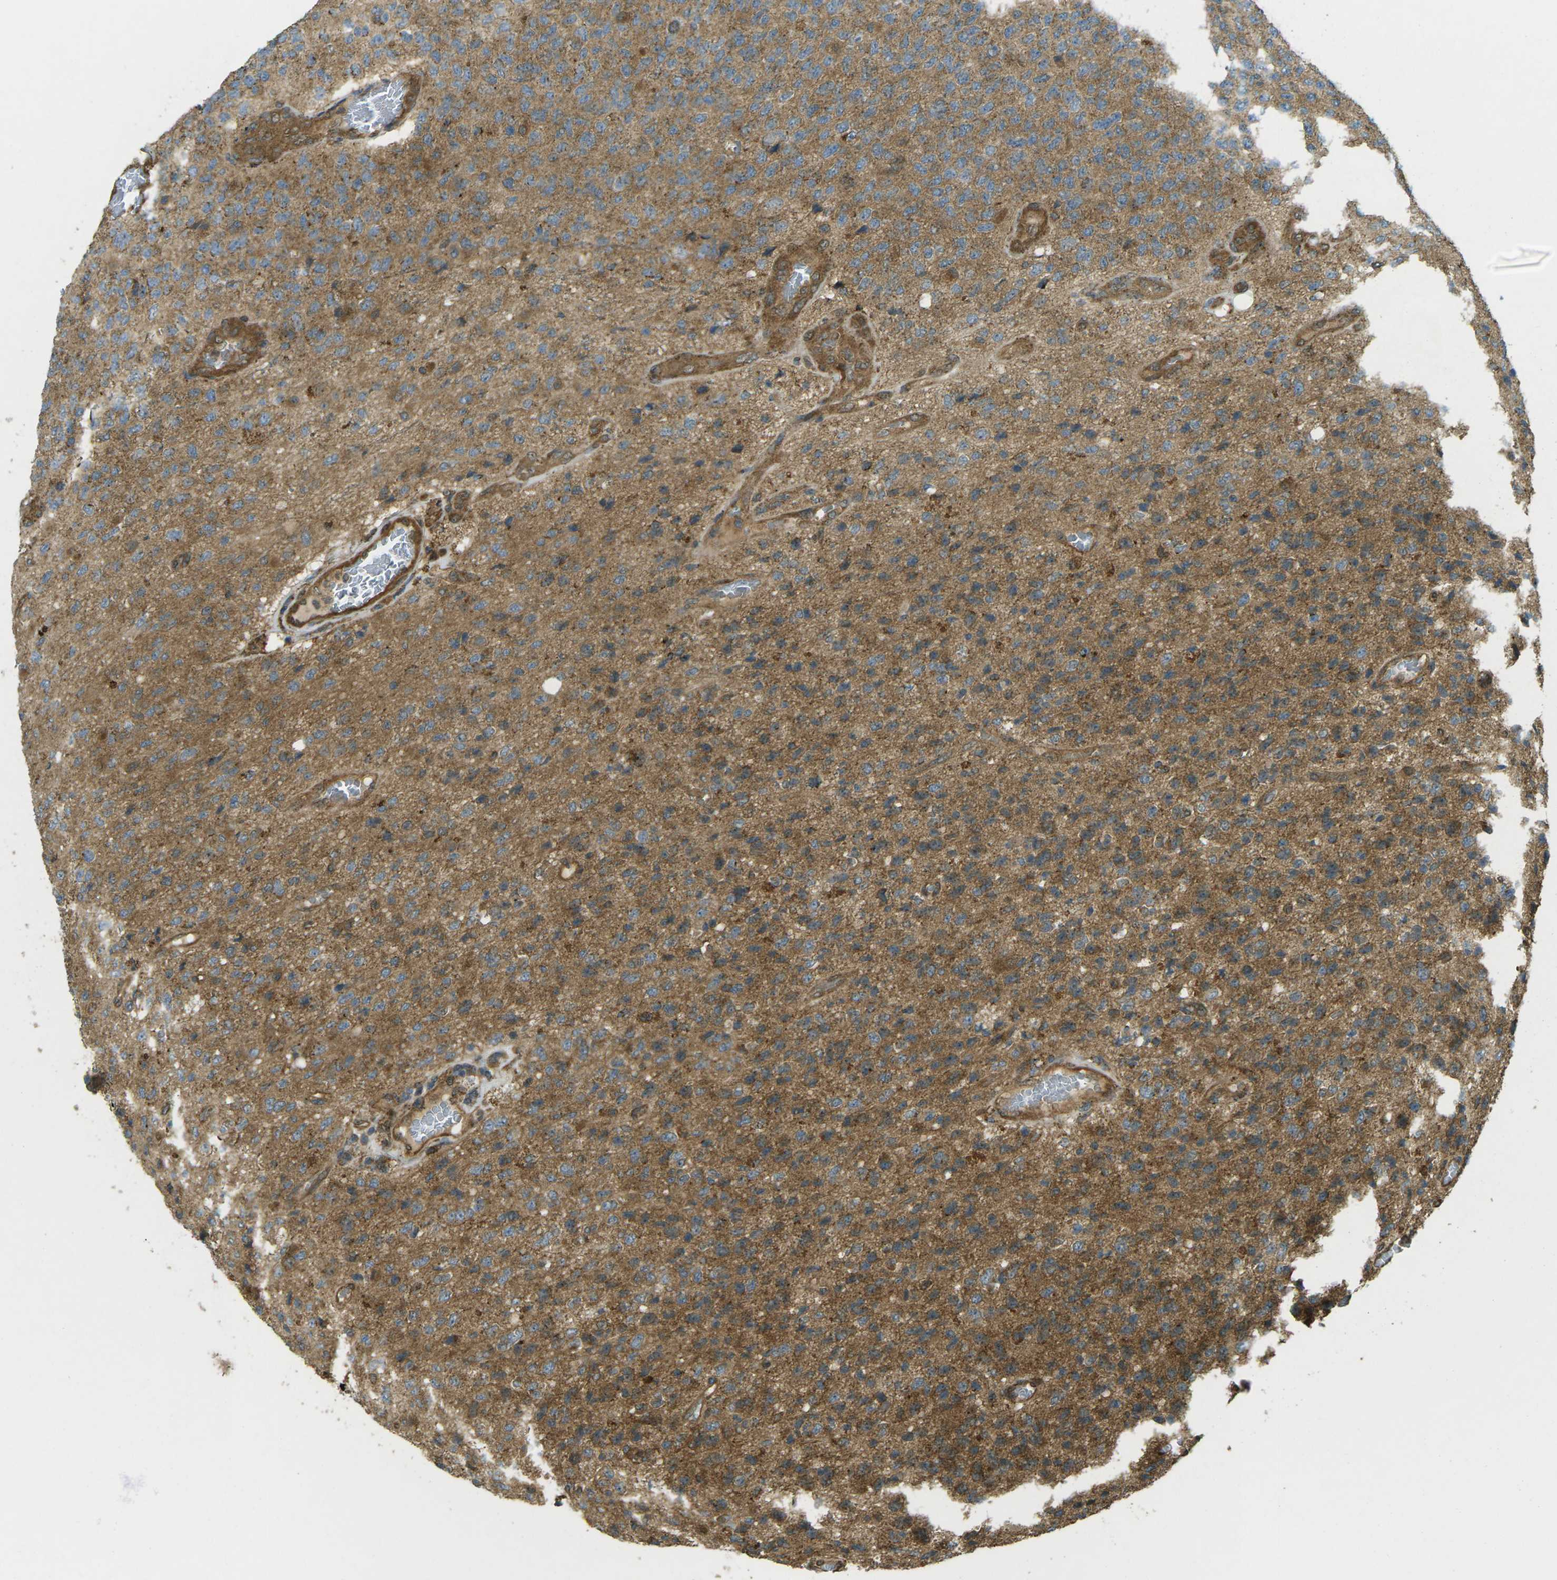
{"staining": {"intensity": "moderate", "quantity": "25%-75%", "location": "cytoplasmic/membranous"}, "tissue": "glioma", "cell_type": "Tumor cells", "image_type": "cancer", "snomed": [{"axis": "morphology", "description": "Glioma, malignant, High grade"}, {"axis": "topography", "description": "pancreas cauda"}], "caption": "This is a micrograph of immunohistochemistry staining of malignant glioma (high-grade), which shows moderate staining in the cytoplasmic/membranous of tumor cells.", "gene": "CHMP3", "patient": {"sex": "male", "age": 60}}